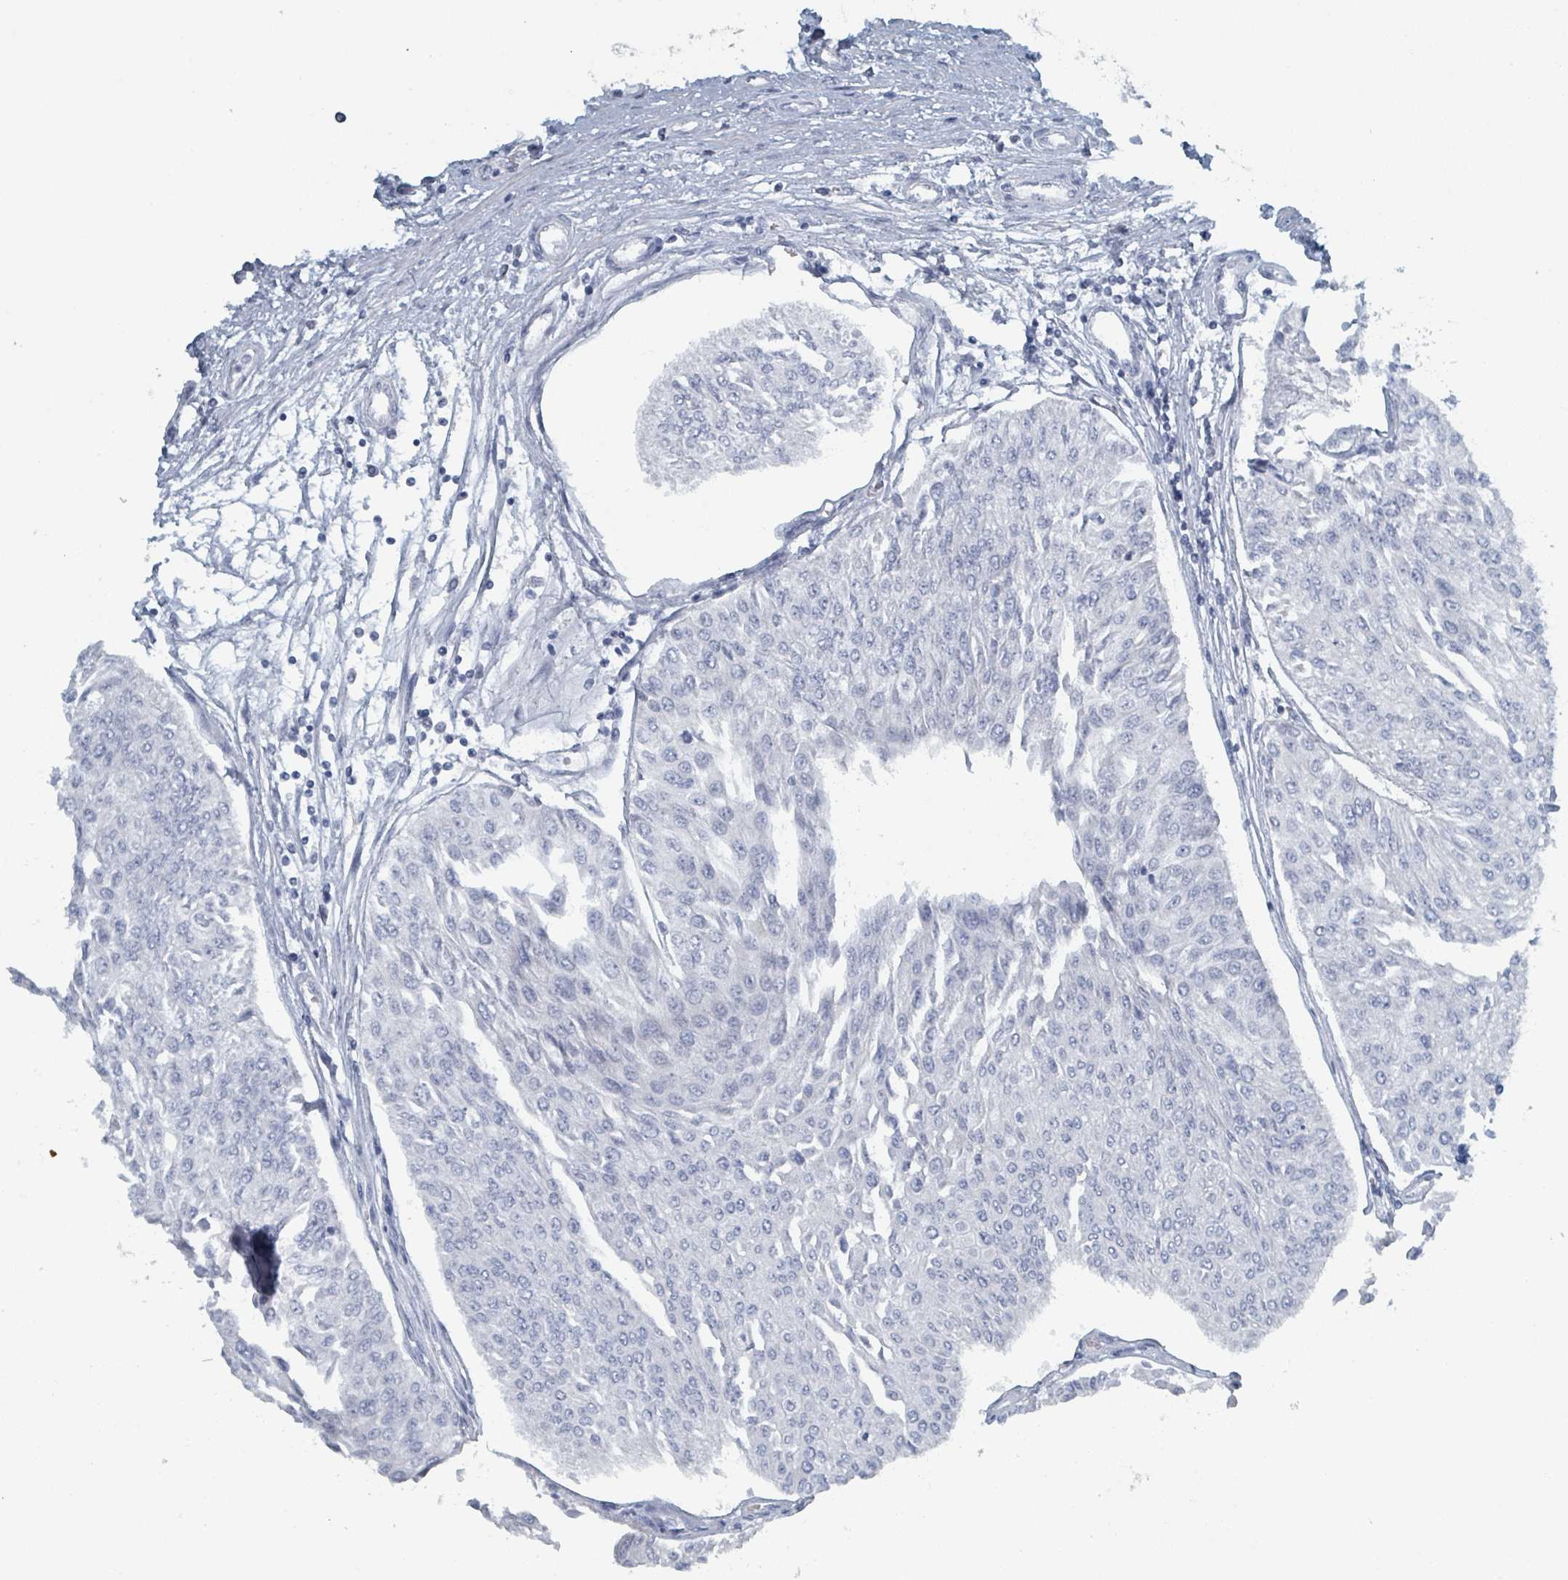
{"staining": {"intensity": "negative", "quantity": "none", "location": "none"}, "tissue": "urothelial cancer", "cell_type": "Tumor cells", "image_type": "cancer", "snomed": [{"axis": "morphology", "description": "Urothelial carcinoma, Low grade"}, {"axis": "topography", "description": "Urinary bladder"}], "caption": "IHC histopathology image of human urothelial cancer stained for a protein (brown), which reveals no expression in tumor cells.", "gene": "HEATR5A", "patient": {"sex": "male", "age": 67}}